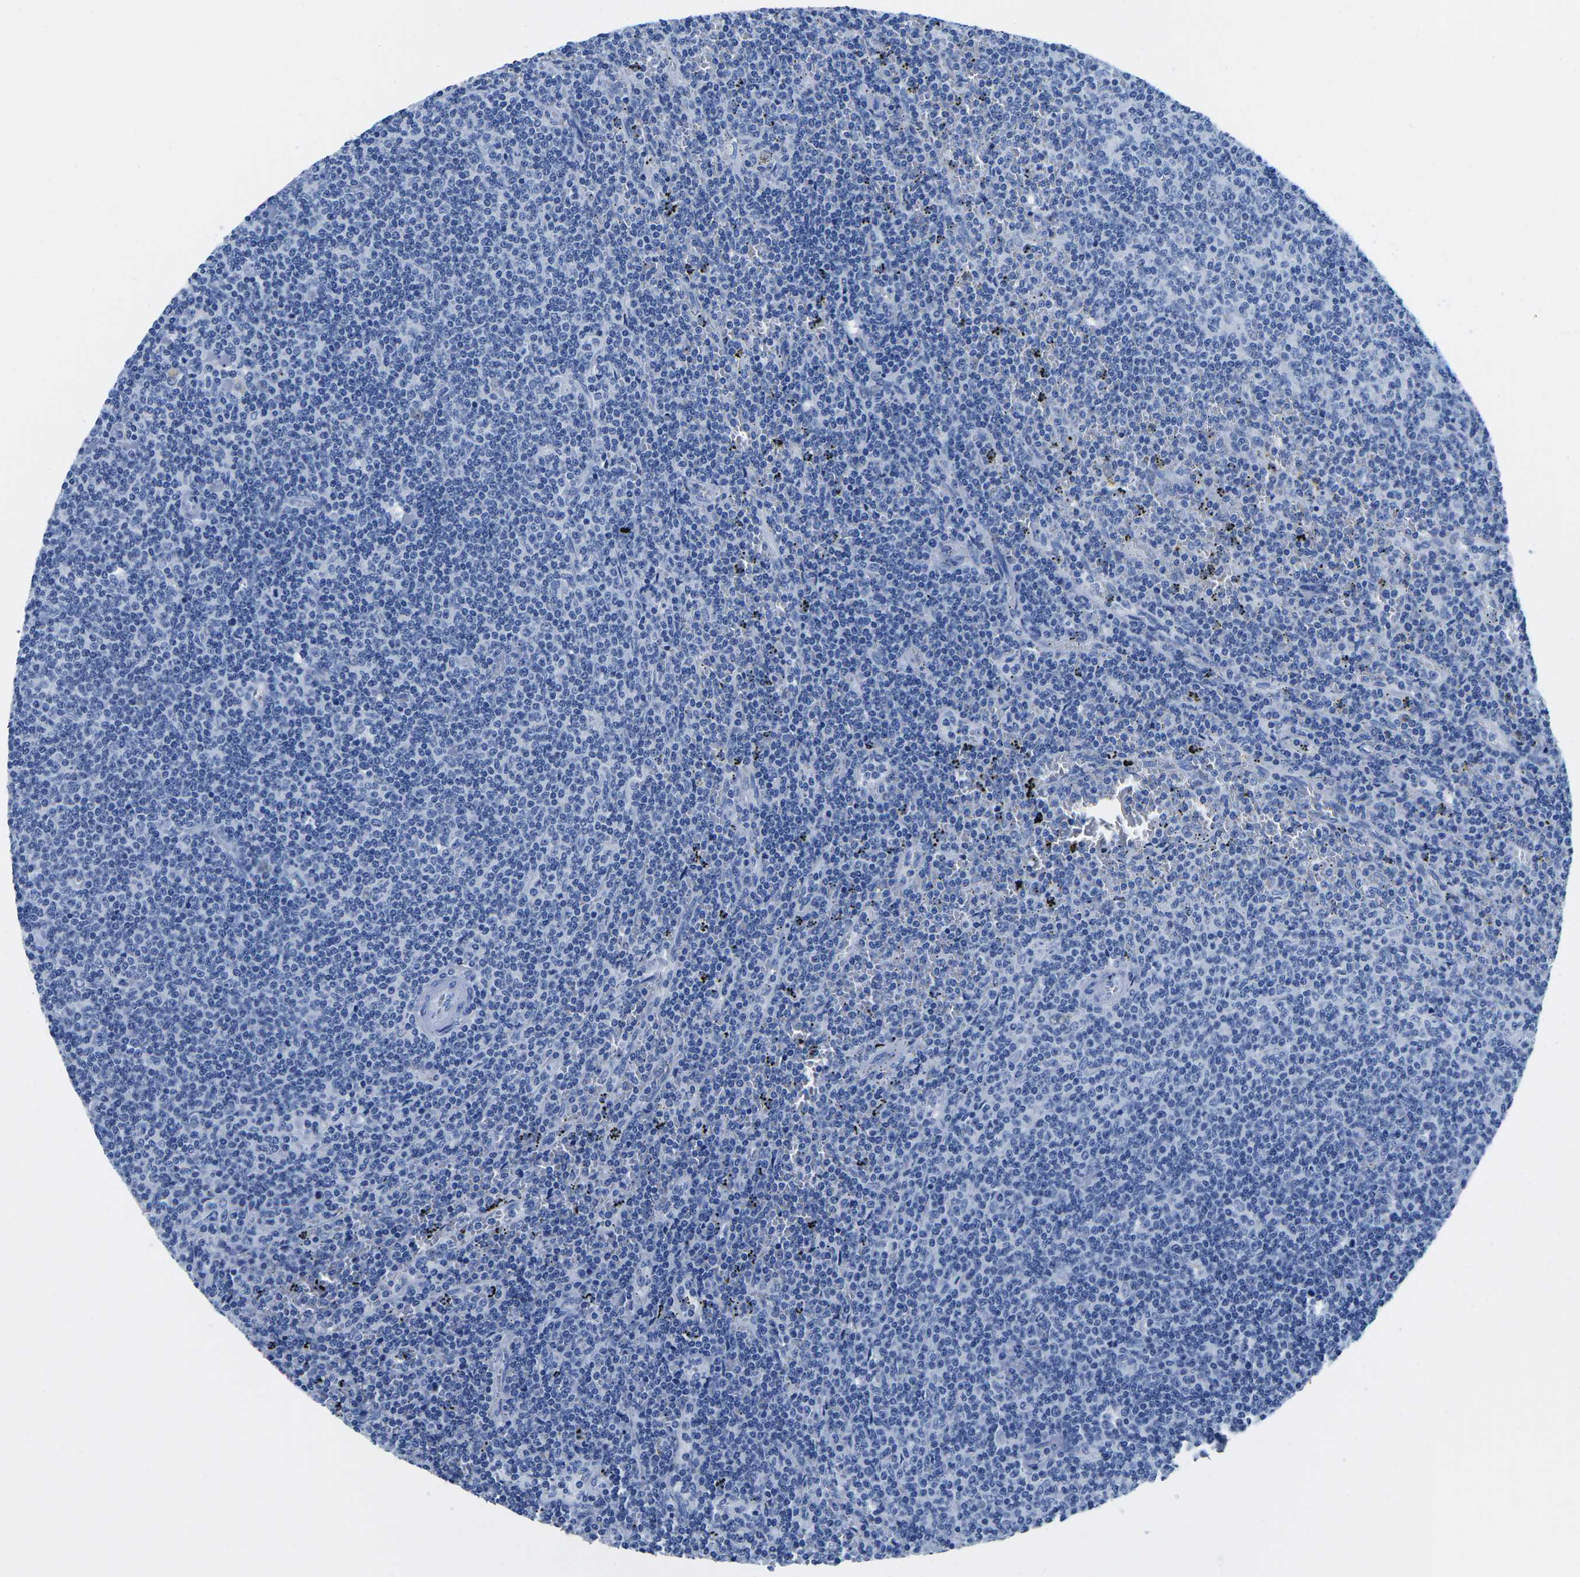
{"staining": {"intensity": "negative", "quantity": "none", "location": "none"}, "tissue": "lymphoma", "cell_type": "Tumor cells", "image_type": "cancer", "snomed": [{"axis": "morphology", "description": "Malignant lymphoma, non-Hodgkin's type, Low grade"}, {"axis": "topography", "description": "Spleen"}], "caption": "Tumor cells show no significant protein positivity in lymphoma.", "gene": "CYP1A2", "patient": {"sex": "female", "age": 50}}